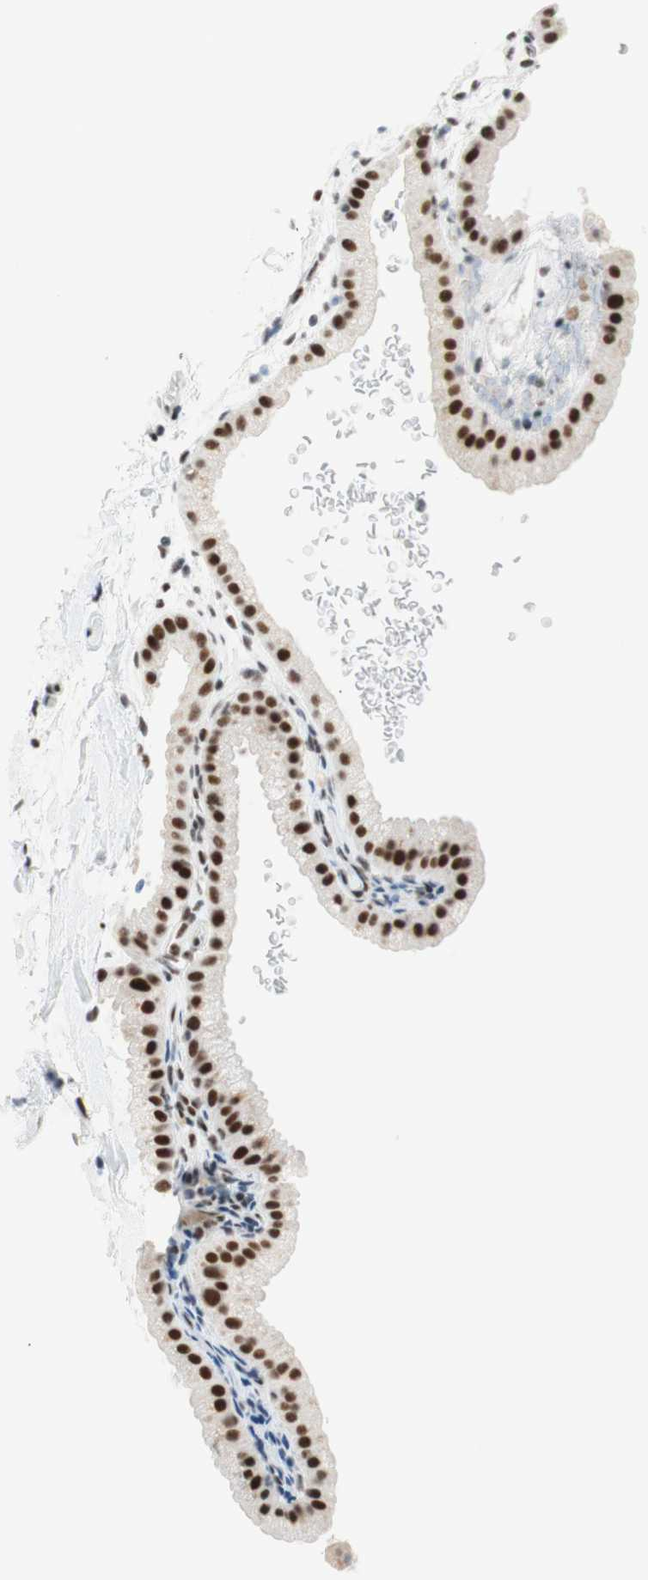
{"staining": {"intensity": "strong", "quantity": ">75%", "location": "nuclear"}, "tissue": "gallbladder", "cell_type": "Glandular cells", "image_type": "normal", "snomed": [{"axis": "morphology", "description": "Normal tissue, NOS"}, {"axis": "topography", "description": "Gallbladder"}], "caption": "An image of human gallbladder stained for a protein shows strong nuclear brown staining in glandular cells. The staining was performed using DAB to visualize the protein expression in brown, while the nuclei were stained in blue with hematoxylin (Magnification: 20x).", "gene": "RNF20", "patient": {"sex": "female", "age": 64}}